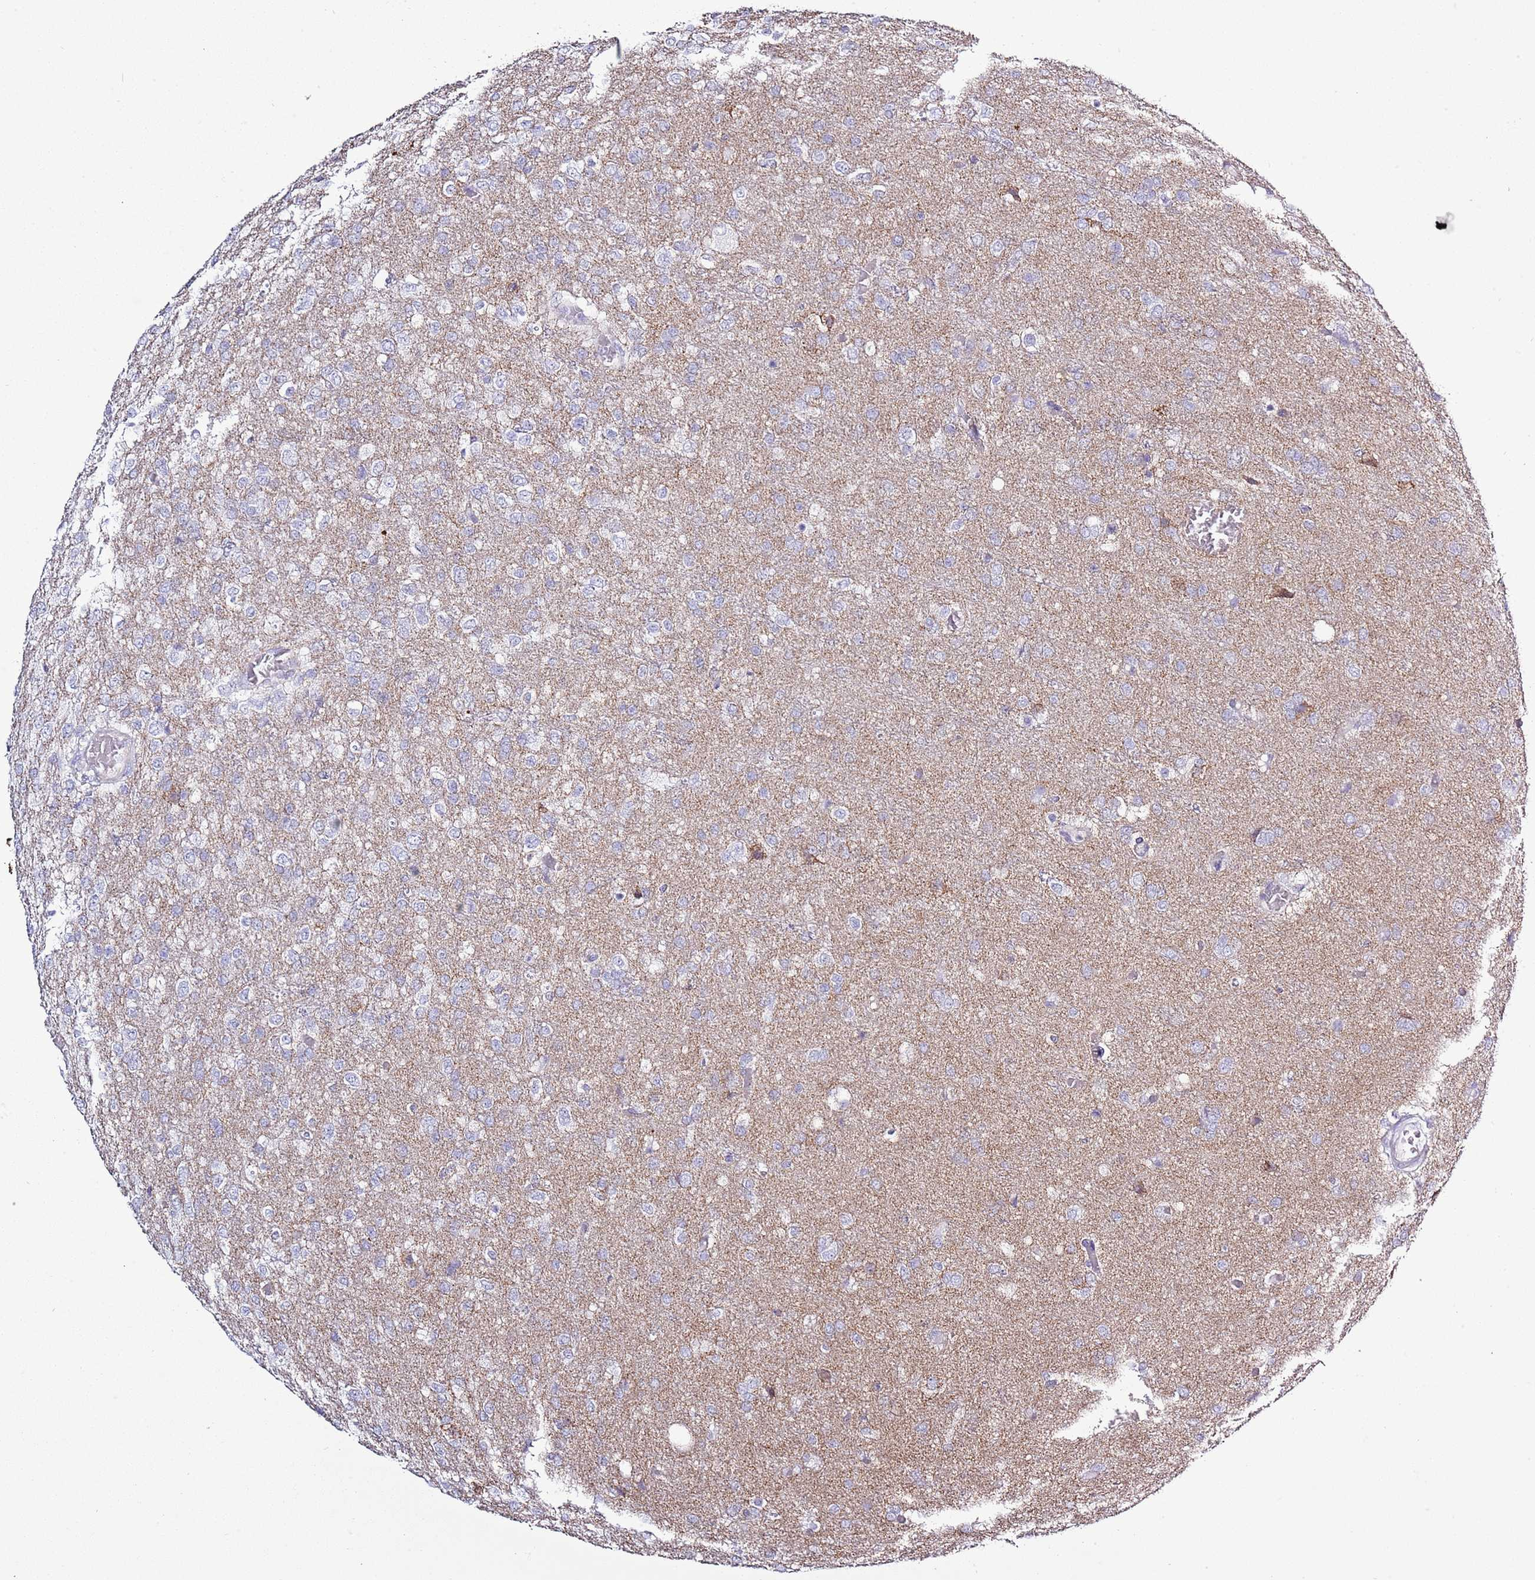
{"staining": {"intensity": "negative", "quantity": "none", "location": "none"}, "tissue": "glioma", "cell_type": "Tumor cells", "image_type": "cancer", "snomed": [{"axis": "morphology", "description": "Glioma, malignant, High grade"}, {"axis": "topography", "description": "Brain"}], "caption": "The IHC image has no significant expression in tumor cells of malignant glioma (high-grade) tissue. The staining is performed using DAB brown chromogen with nuclei counter-stained in using hematoxylin.", "gene": "SLC23A1", "patient": {"sex": "female", "age": 74}}